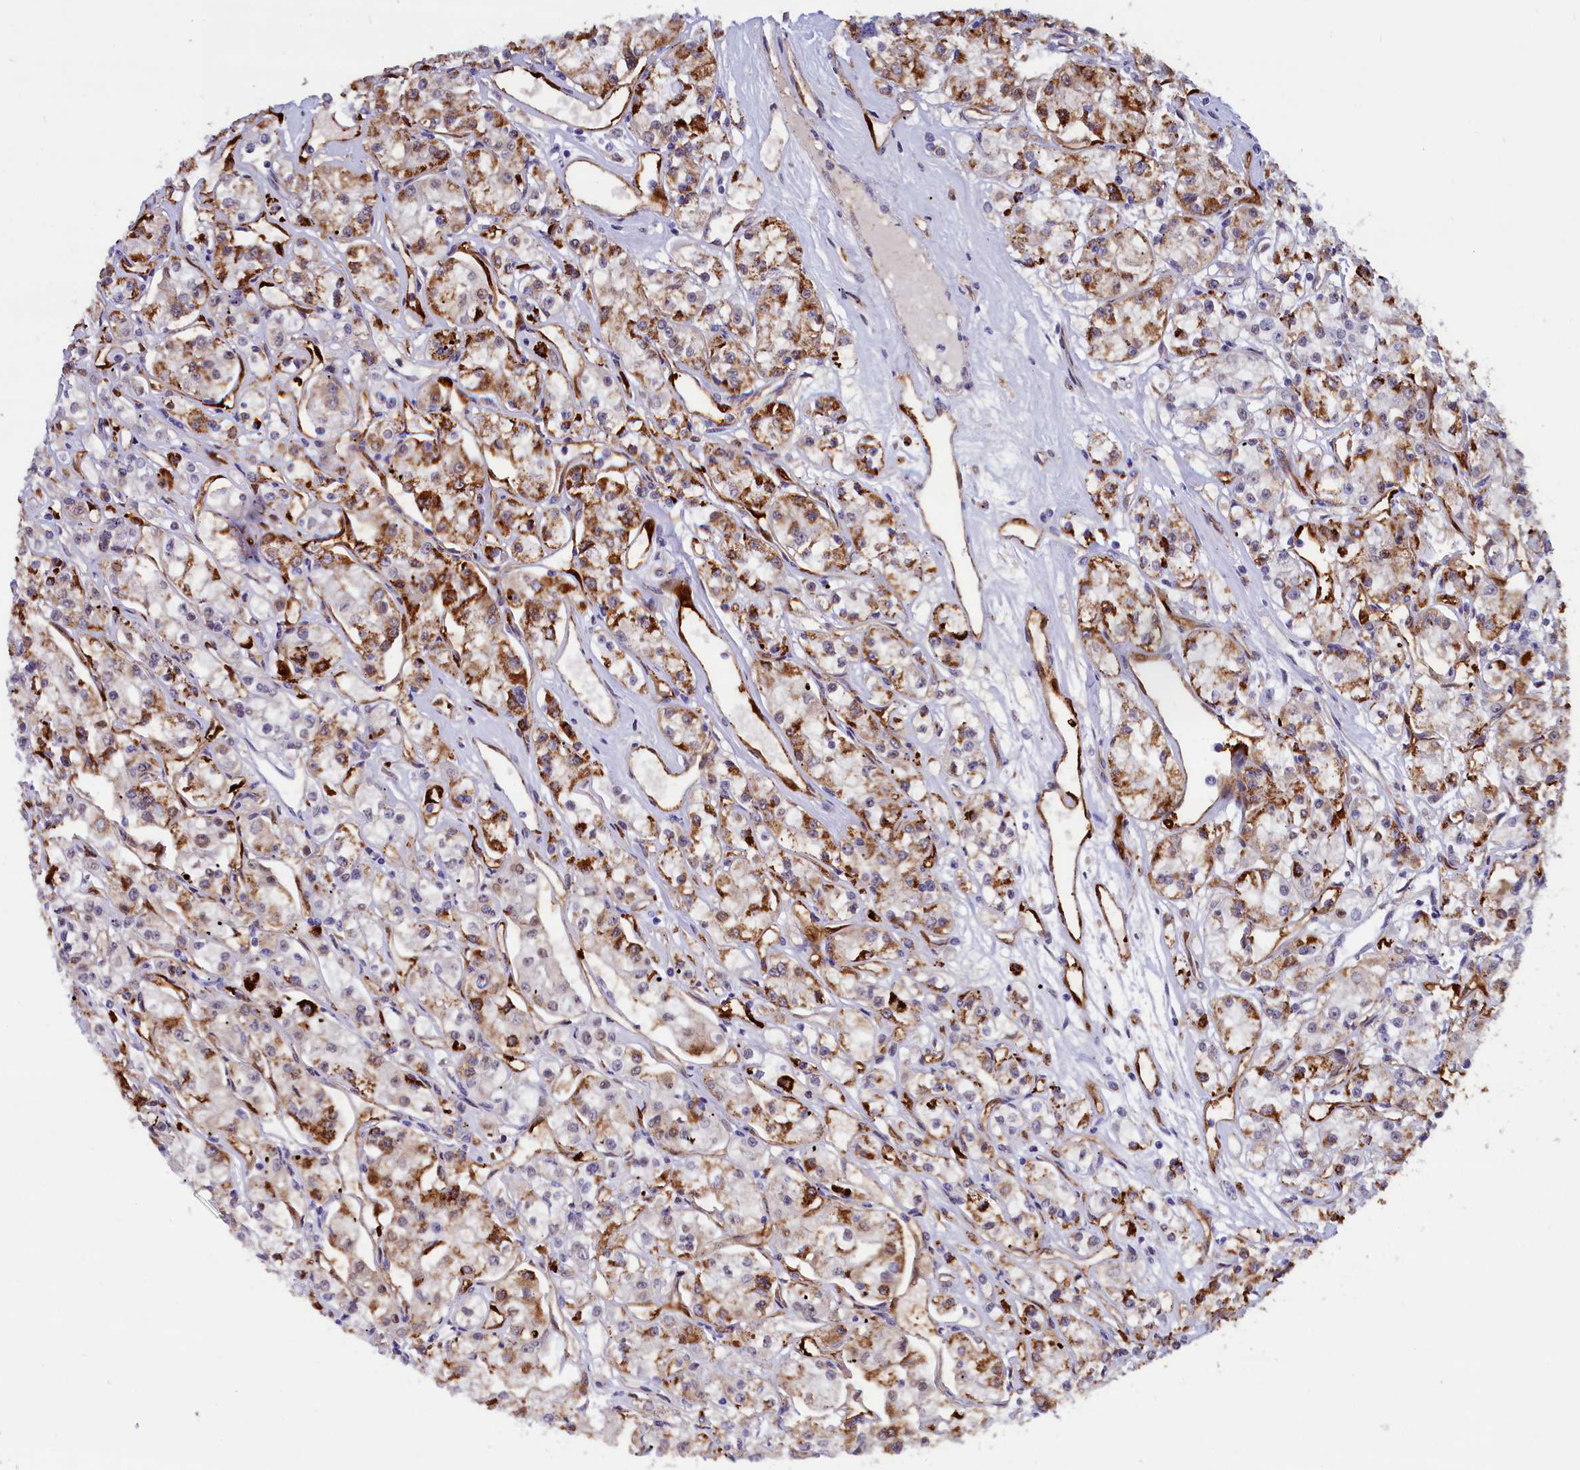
{"staining": {"intensity": "strong", "quantity": "<25%", "location": "cytoplasmic/membranous"}, "tissue": "renal cancer", "cell_type": "Tumor cells", "image_type": "cancer", "snomed": [{"axis": "morphology", "description": "Adenocarcinoma, NOS"}, {"axis": "topography", "description": "Kidney"}], "caption": "Tumor cells exhibit strong cytoplasmic/membranous staining in approximately <25% of cells in renal cancer (adenocarcinoma). (DAB (3,3'-diaminobenzidine) IHC, brown staining for protein, blue staining for nuclei).", "gene": "ABCC12", "patient": {"sex": "female", "age": 59}}